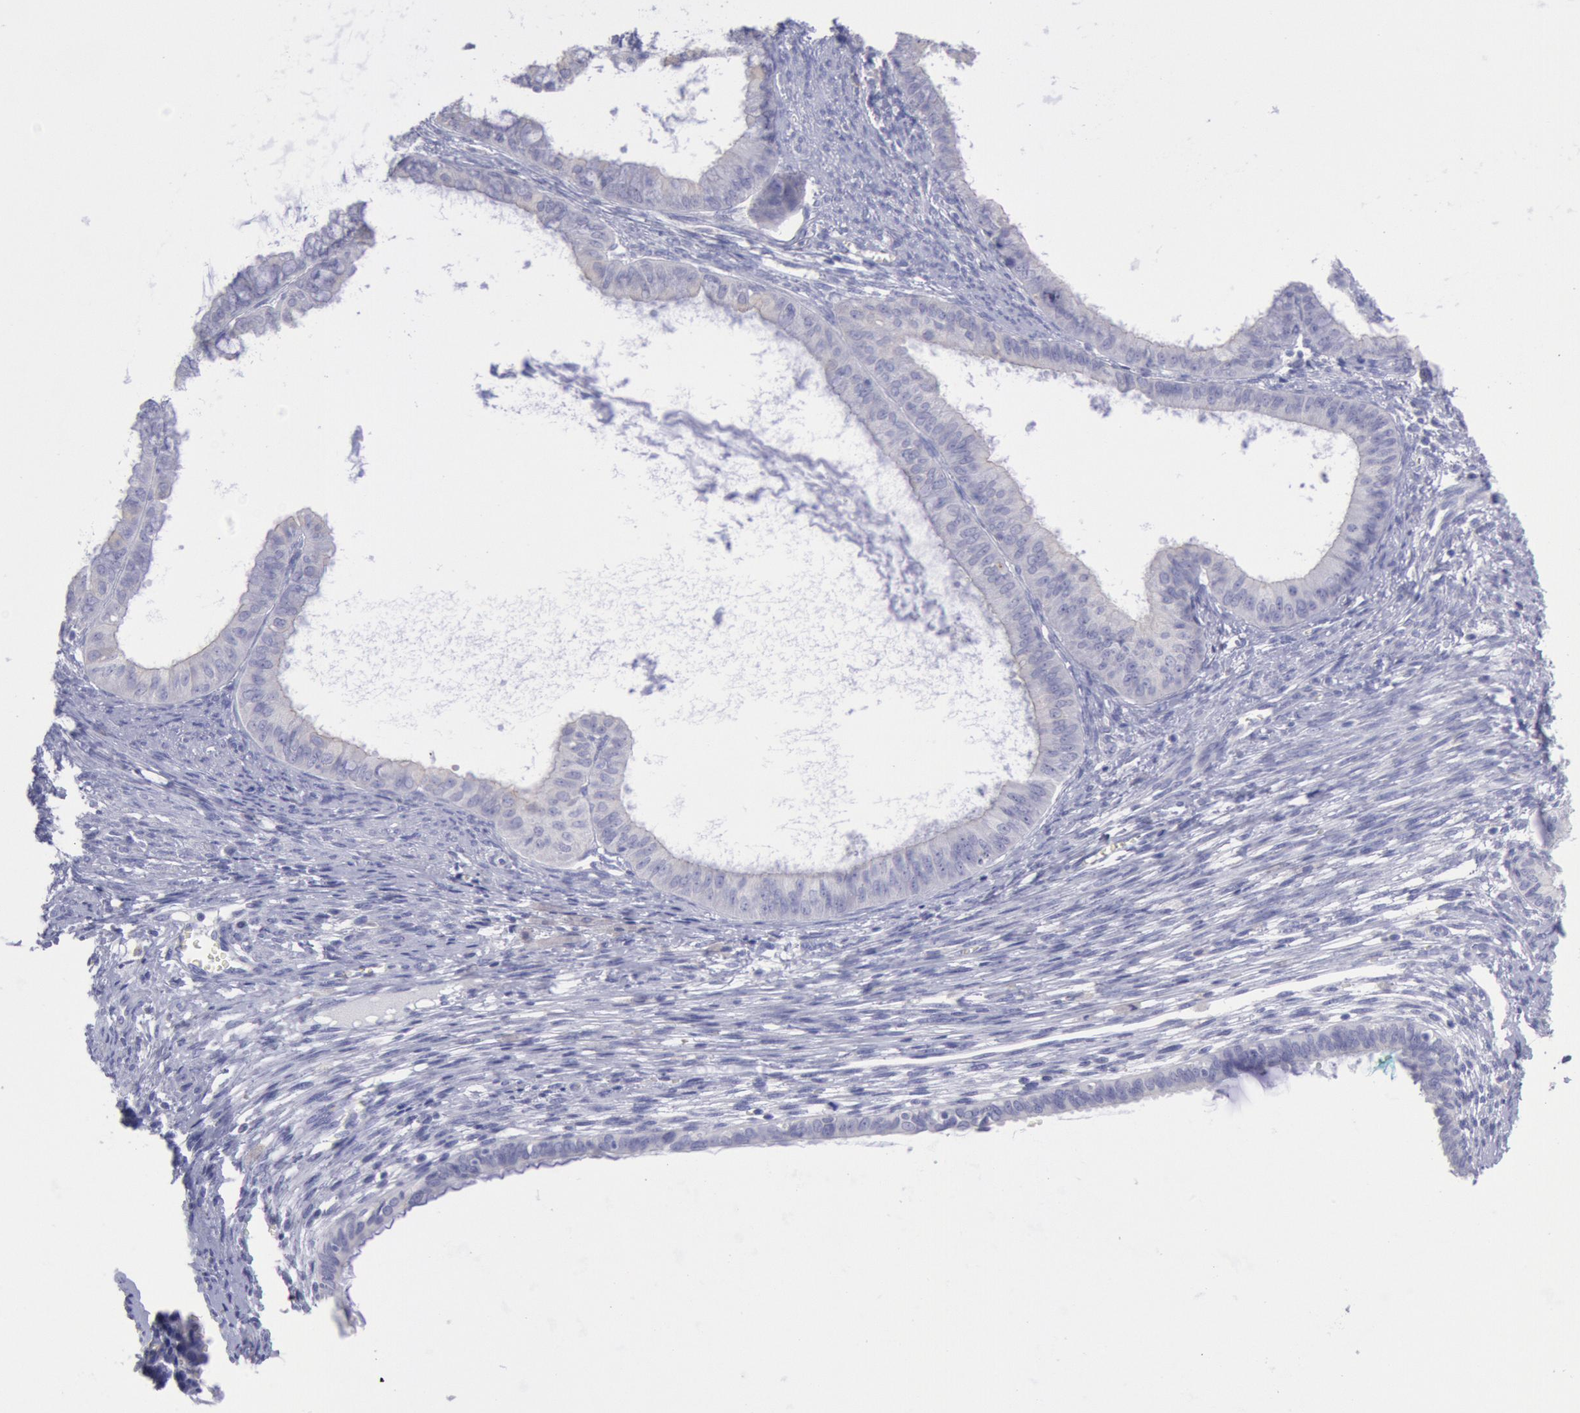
{"staining": {"intensity": "negative", "quantity": "none", "location": "none"}, "tissue": "endometrial cancer", "cell_type": "Tumor cells", "image_type": "cancer", "snomed": [{"axis": "morphology", "description": "Adenocarcinoma, NOS"}, {"axis": "topography", "description": "Endometrium"}], "caption": "This is a image of IHC staining of adenocarcinoma (endometrial), which shows no positivity in tumor cells. Nuclei are stained in blue.", "gene": "MYH7", "patient": {"sex": "female", "age": 76}}